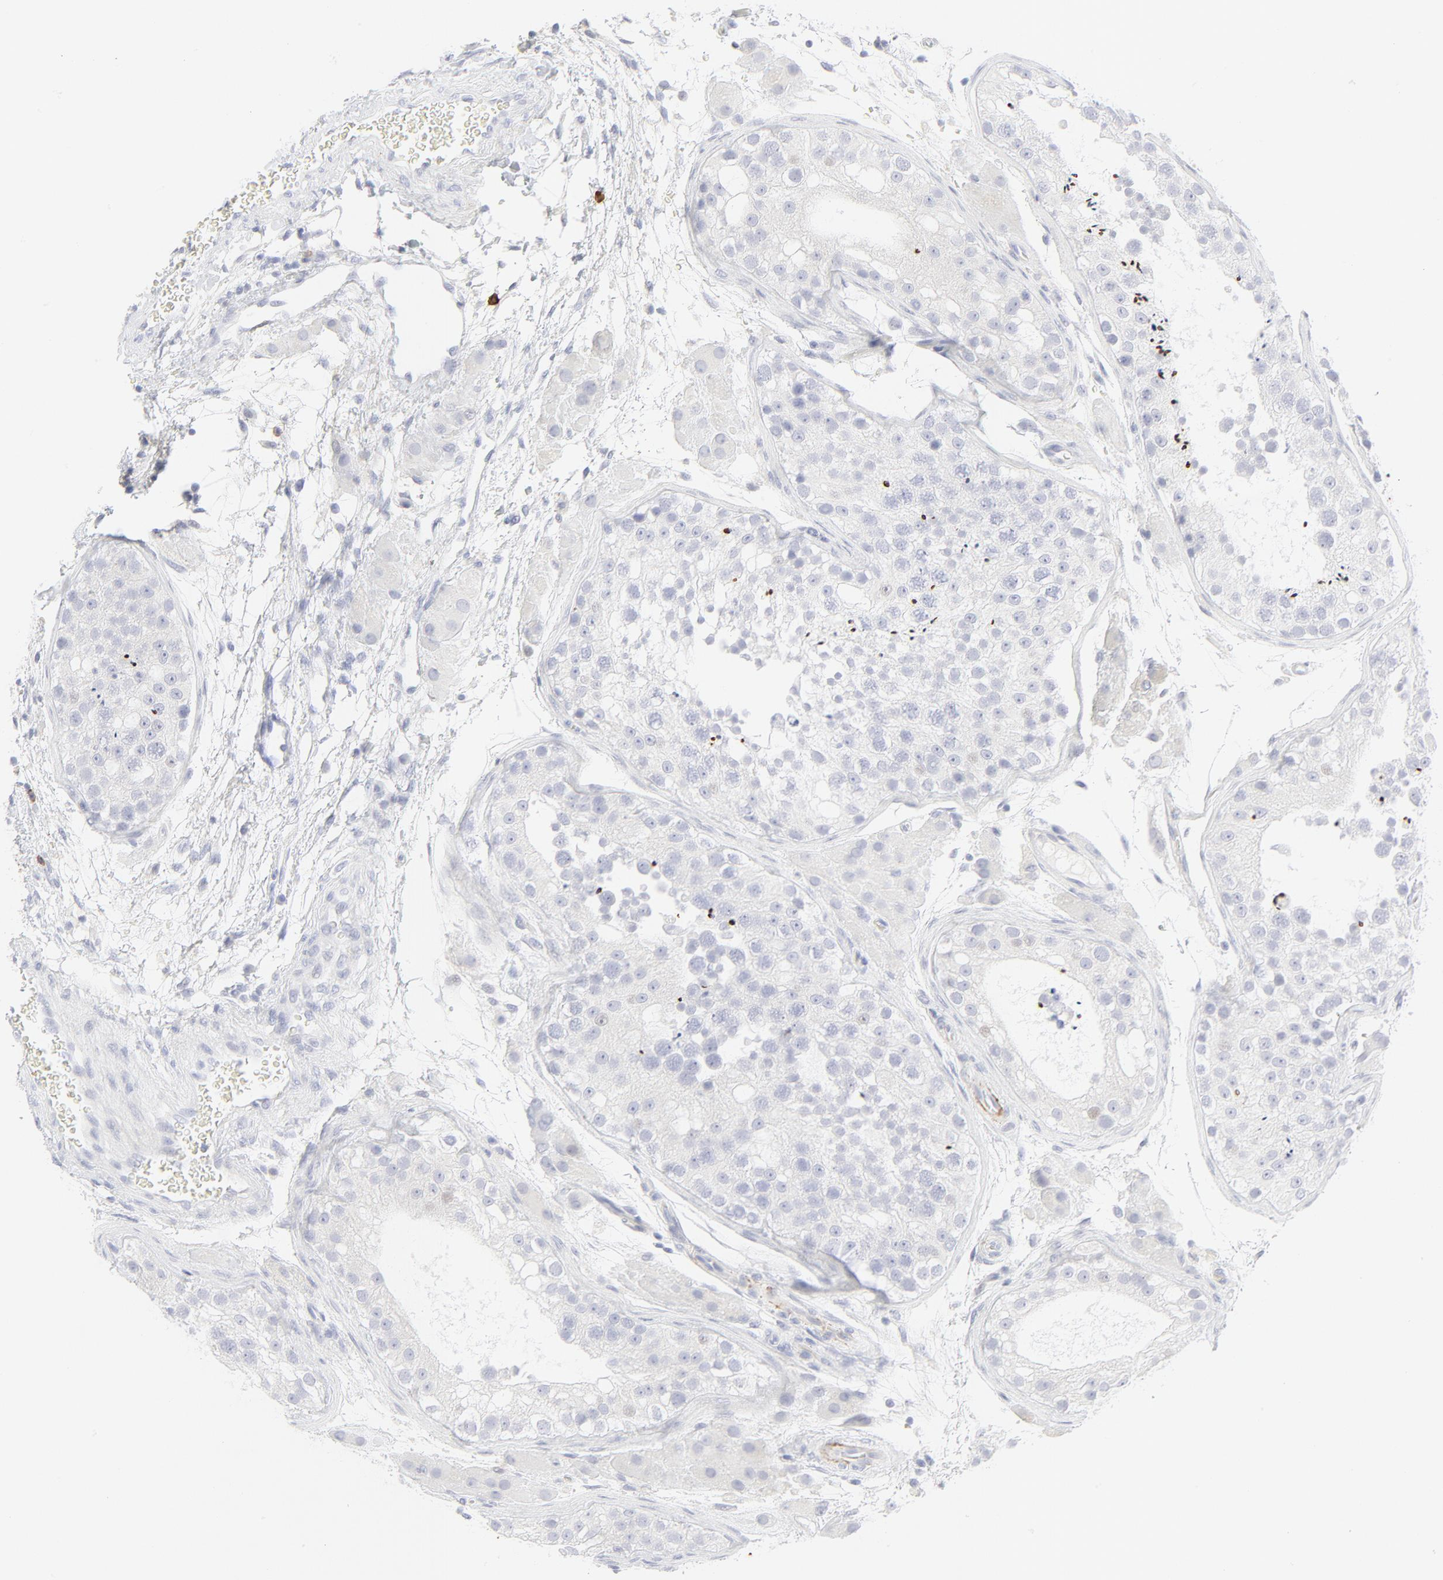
{"staining": {"intensity": "negative", "quantity": "none", "location": "none"}, "tissue": "testis", "cell_type": "Cells in seminiferous ducts", "image_type": "normal", "snomed": [{"axis": "morphology", "description": "Normal tissue, NOS"}, {"axis": "topography", "description": "Testis"}], "caption": "DAB immunohistochemical staining of normal testis displays no significant positivity in cells in seminiferous ducts.", "gene": "CCR7", "patient": {"sex": "male", "age": 26}}